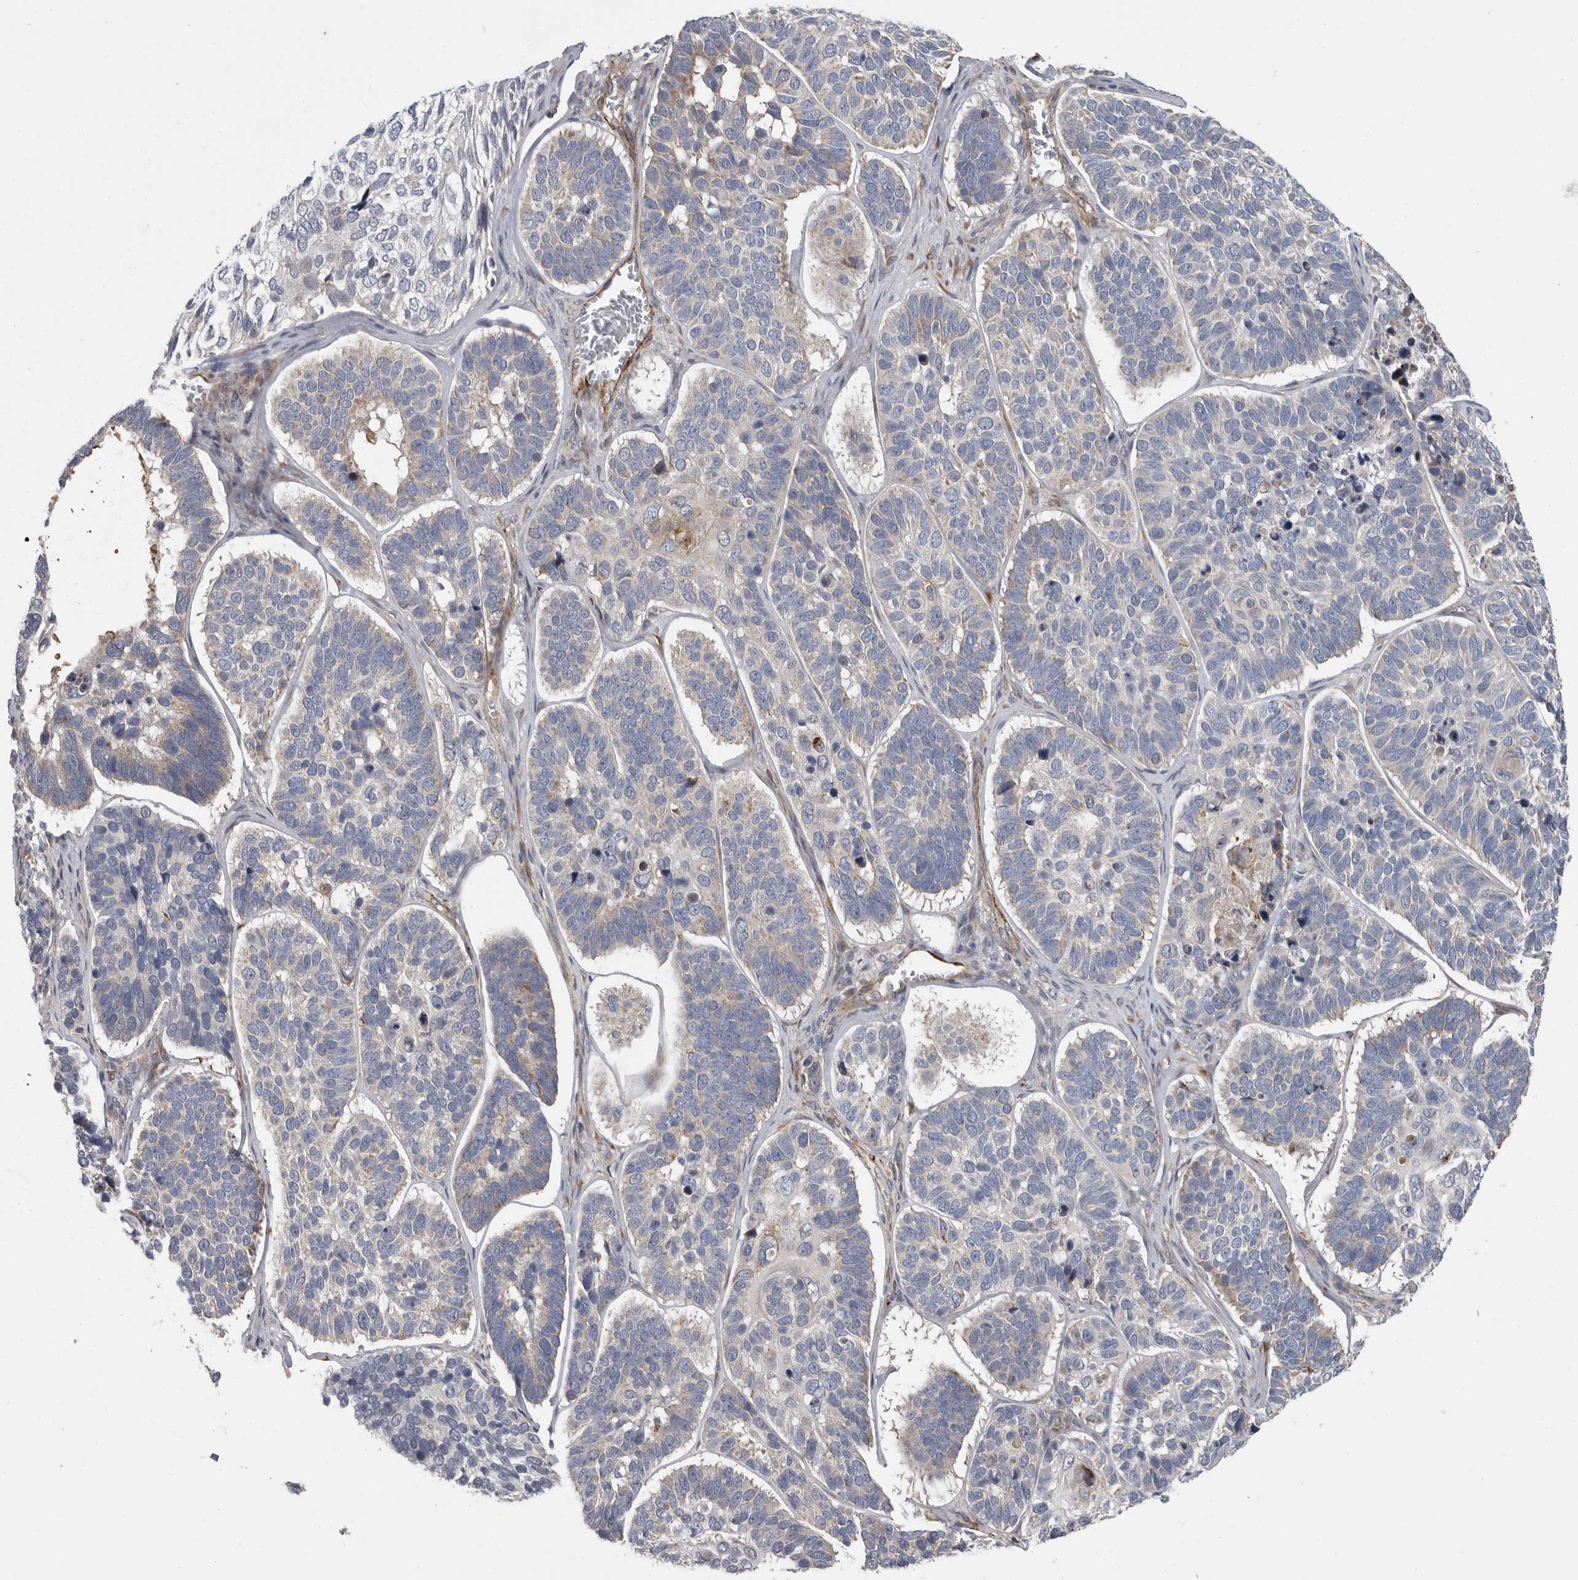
{"staining": {"intensity": "negative", "quantity": "none", "location": "none"}, "tissue": "skin cancer", "cell_type": "Tumor cells", "image_type": "cancer", "snomed": [{"axis": "morphology", "description": "Basal cell carcinoma"}, {"axis": "topography", "description": "Skin"}], "caption": "This is a micrograph of IHC staining of skin cancer (basal cell carcinoma), which shows no expression in tumor cells.", "gene": "ATXN3L", "patient": {"sex": "male", "age": 62}}